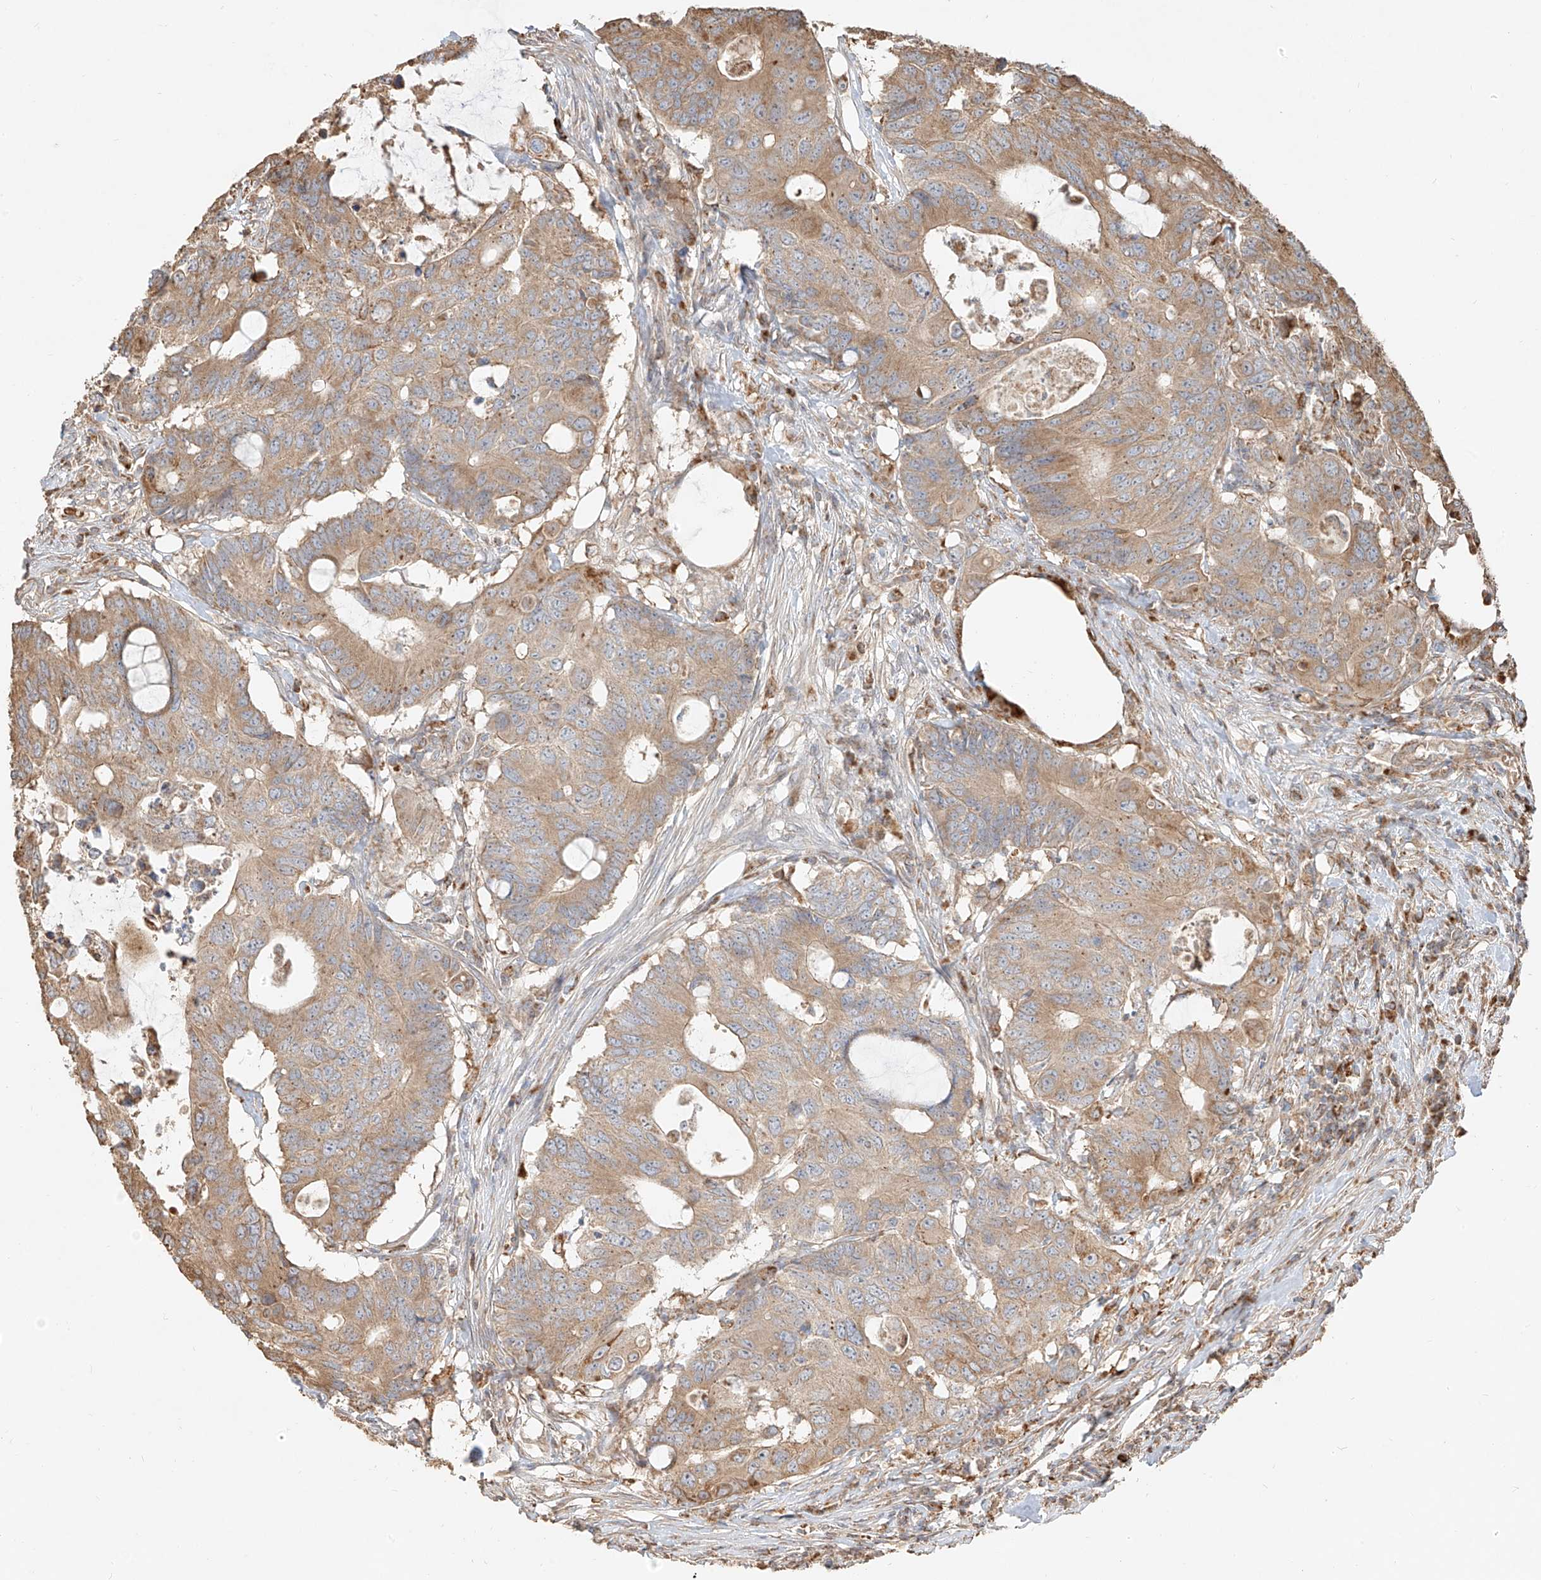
{"staining": {"intensity": "moderate", "quantity": "25%-75%", "location": "cytoplasmic/membranous"}, "tissue": "colorectal cancer", "cell_type": "Tumor cells", "image_type": "cancer", "snomed": [{"axis": "morphology", "description": "Adenocarcinoma, NOS"}, {"axis": "topography", "description": "Colon"}], "caption": "A brown stain highlights moderate cytoplasmic/membranous staining of a protein in human colorectal adenocarcinoma tumor cells. Immunohistochemistry (ihc) stains the protein of interest in brown and the nuclei are stained blue.", "gene": "EFNB1", "patient": {"sex": "male", "age": 71}}